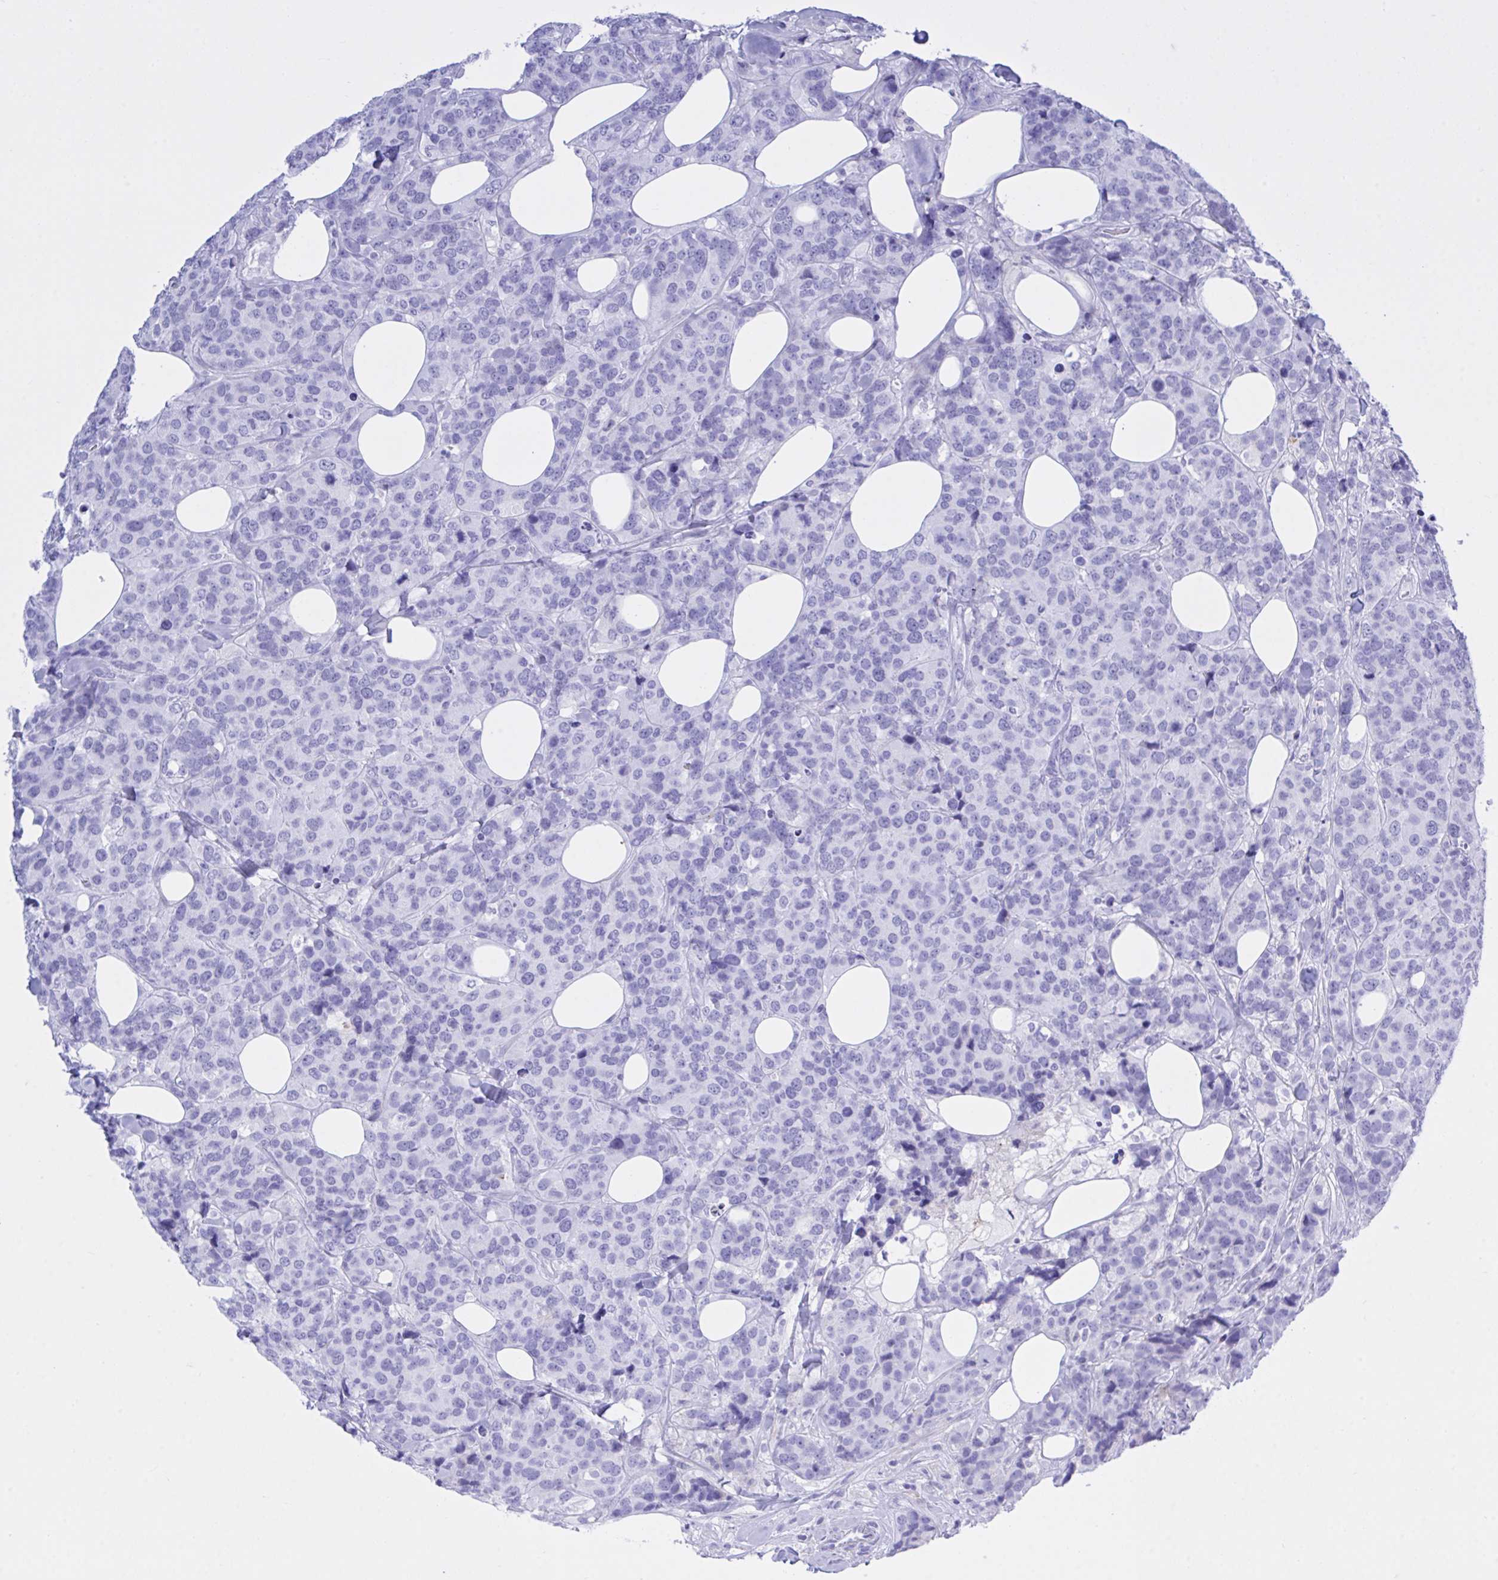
{"staining": {"intensity": "negative", "quantity": "none", "location": "none"}, "tissue": "breast cancer", "cell_type": "Tumor cells", "image_type": "cancer", "snomed": [{"axis": "morphology", "description": "Lobular carcinoma"}, {"axis": "topography", "description": "Breast"}], "caption": "Immunohistochemistry (IHC) image of breast lobular carcinoma stained for a protein (brown), which shows no staining in tumor cells.", "gene": "BEX5", "patient": {"sex": "female", "age": 59}}